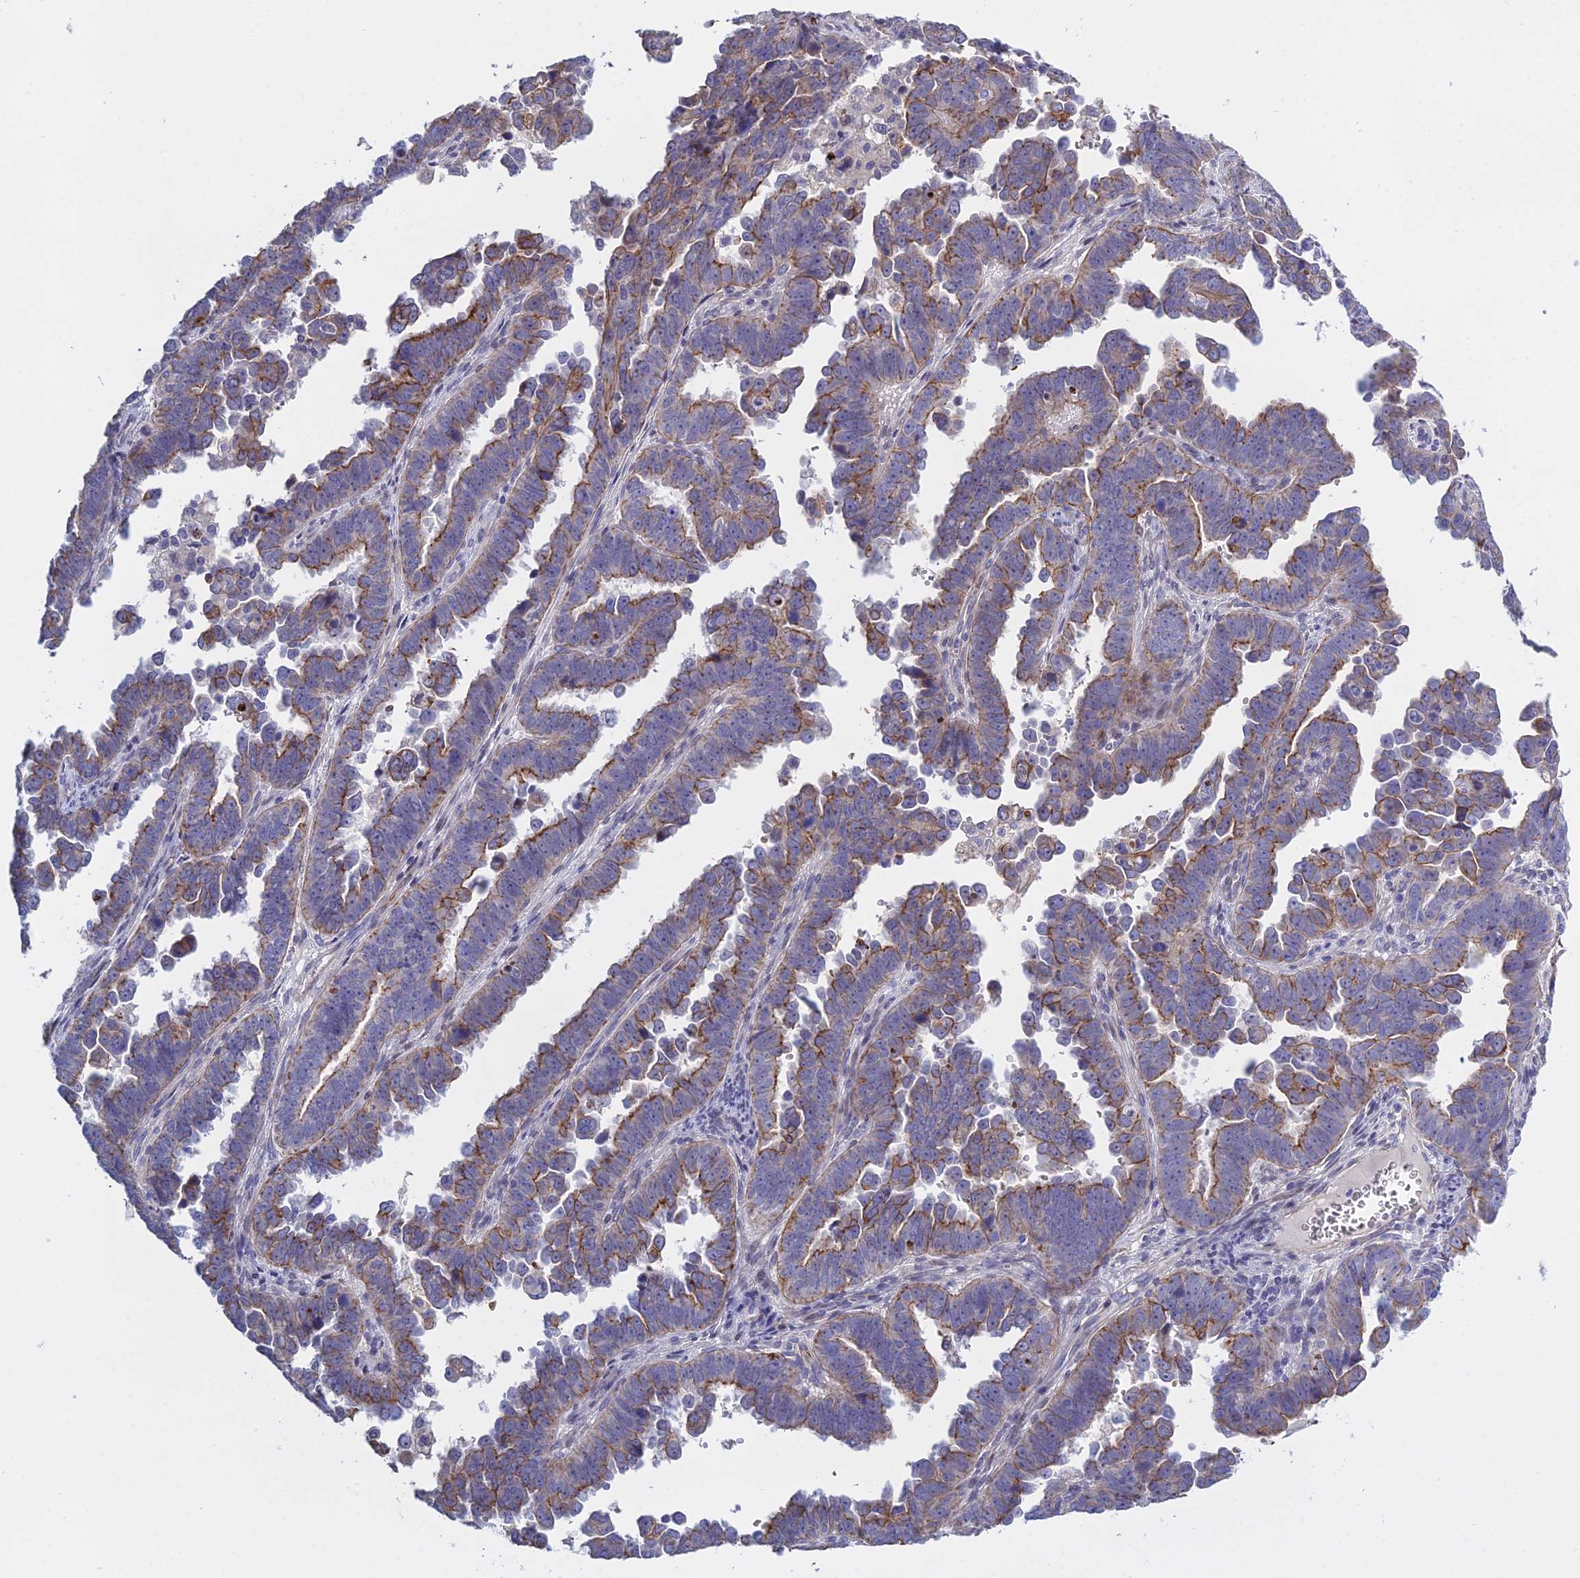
{"staining": {"intensity": "moderate", "quantity": "<25%", "location": "cytoplasmic/membranous"}, "tissue": "endometrial cancer", "cell_type": "Tumor cells", "image_type": "cancer", "snomed": [{"axis": "morphology", "description": "Adenocarcinoma, NOS"}, {"axis": "topography", "description": "Endometrium"}], "caption": "Protein positivity by immunohistochemistry (IHC) demonstrates moderate cytoplasmic/membranous positivity in about <25% of tumor cells in adenocarcinoma (endometrial).", "gene": "LZTS2", "patient": {"sex": "female", "age": 75}}